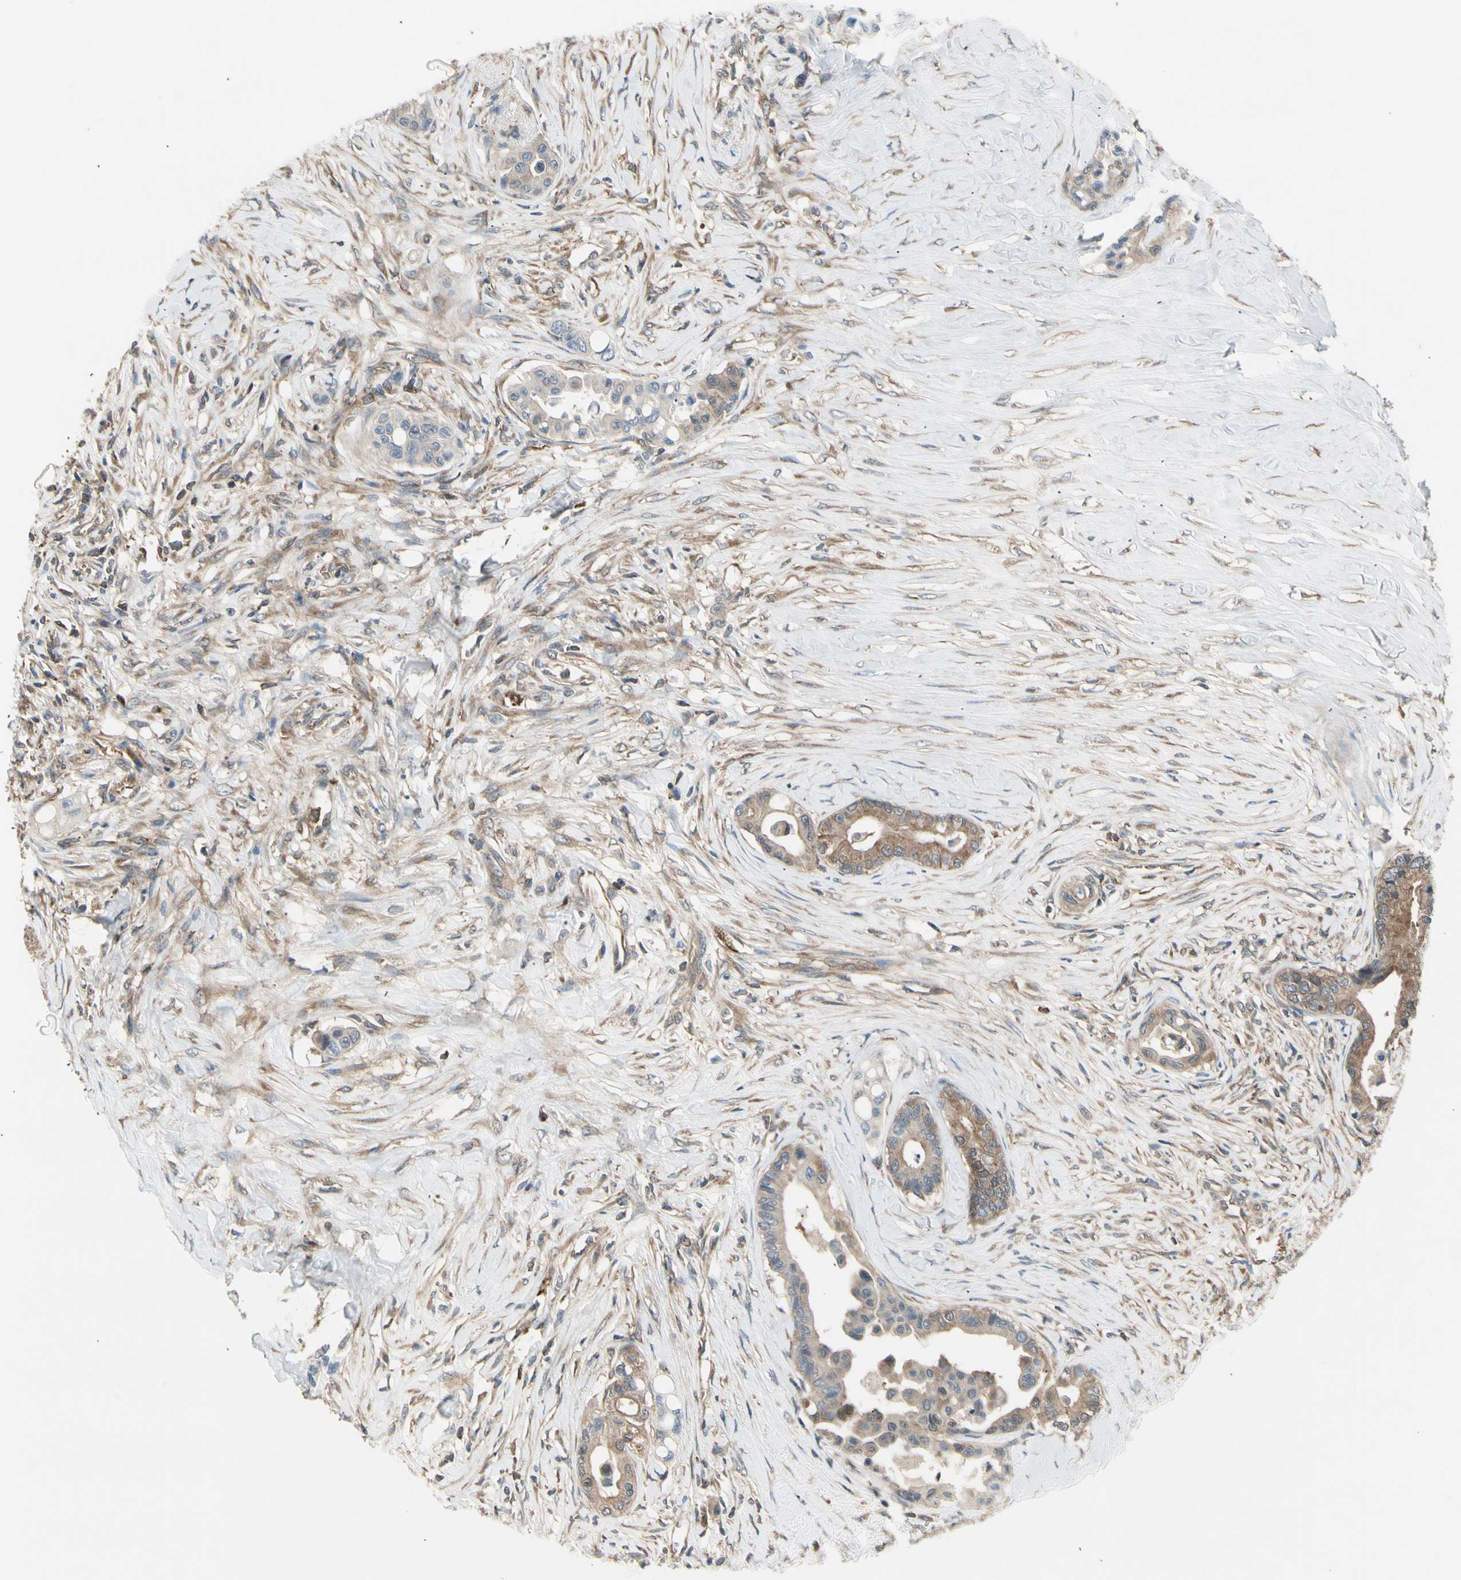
{"staining": {"intensity": "weak", "quantity": ">75%", "location": "cytoplasmic/membranous"}, "tissue": "colorectal cancer", "cell_type": "Tumor cells", "image_type": "cancer", "snomed": [{"axis": "morphology", "description": "Normal tissue, NOS"}, {"axis": "morphology", "description": "Adenocarcinoma, NOS"}, {"axis": "topography", "description": "Colon"}], "caption": "DAB immunohistochemical staining of human colorectal cancer (adenocarcinoma) exhibits weak cytoplasmic/membranous protein staining in about >75% of tumor cells.", "gene": "OXSR1", "patient": {"sex": "male", "age": 82}}